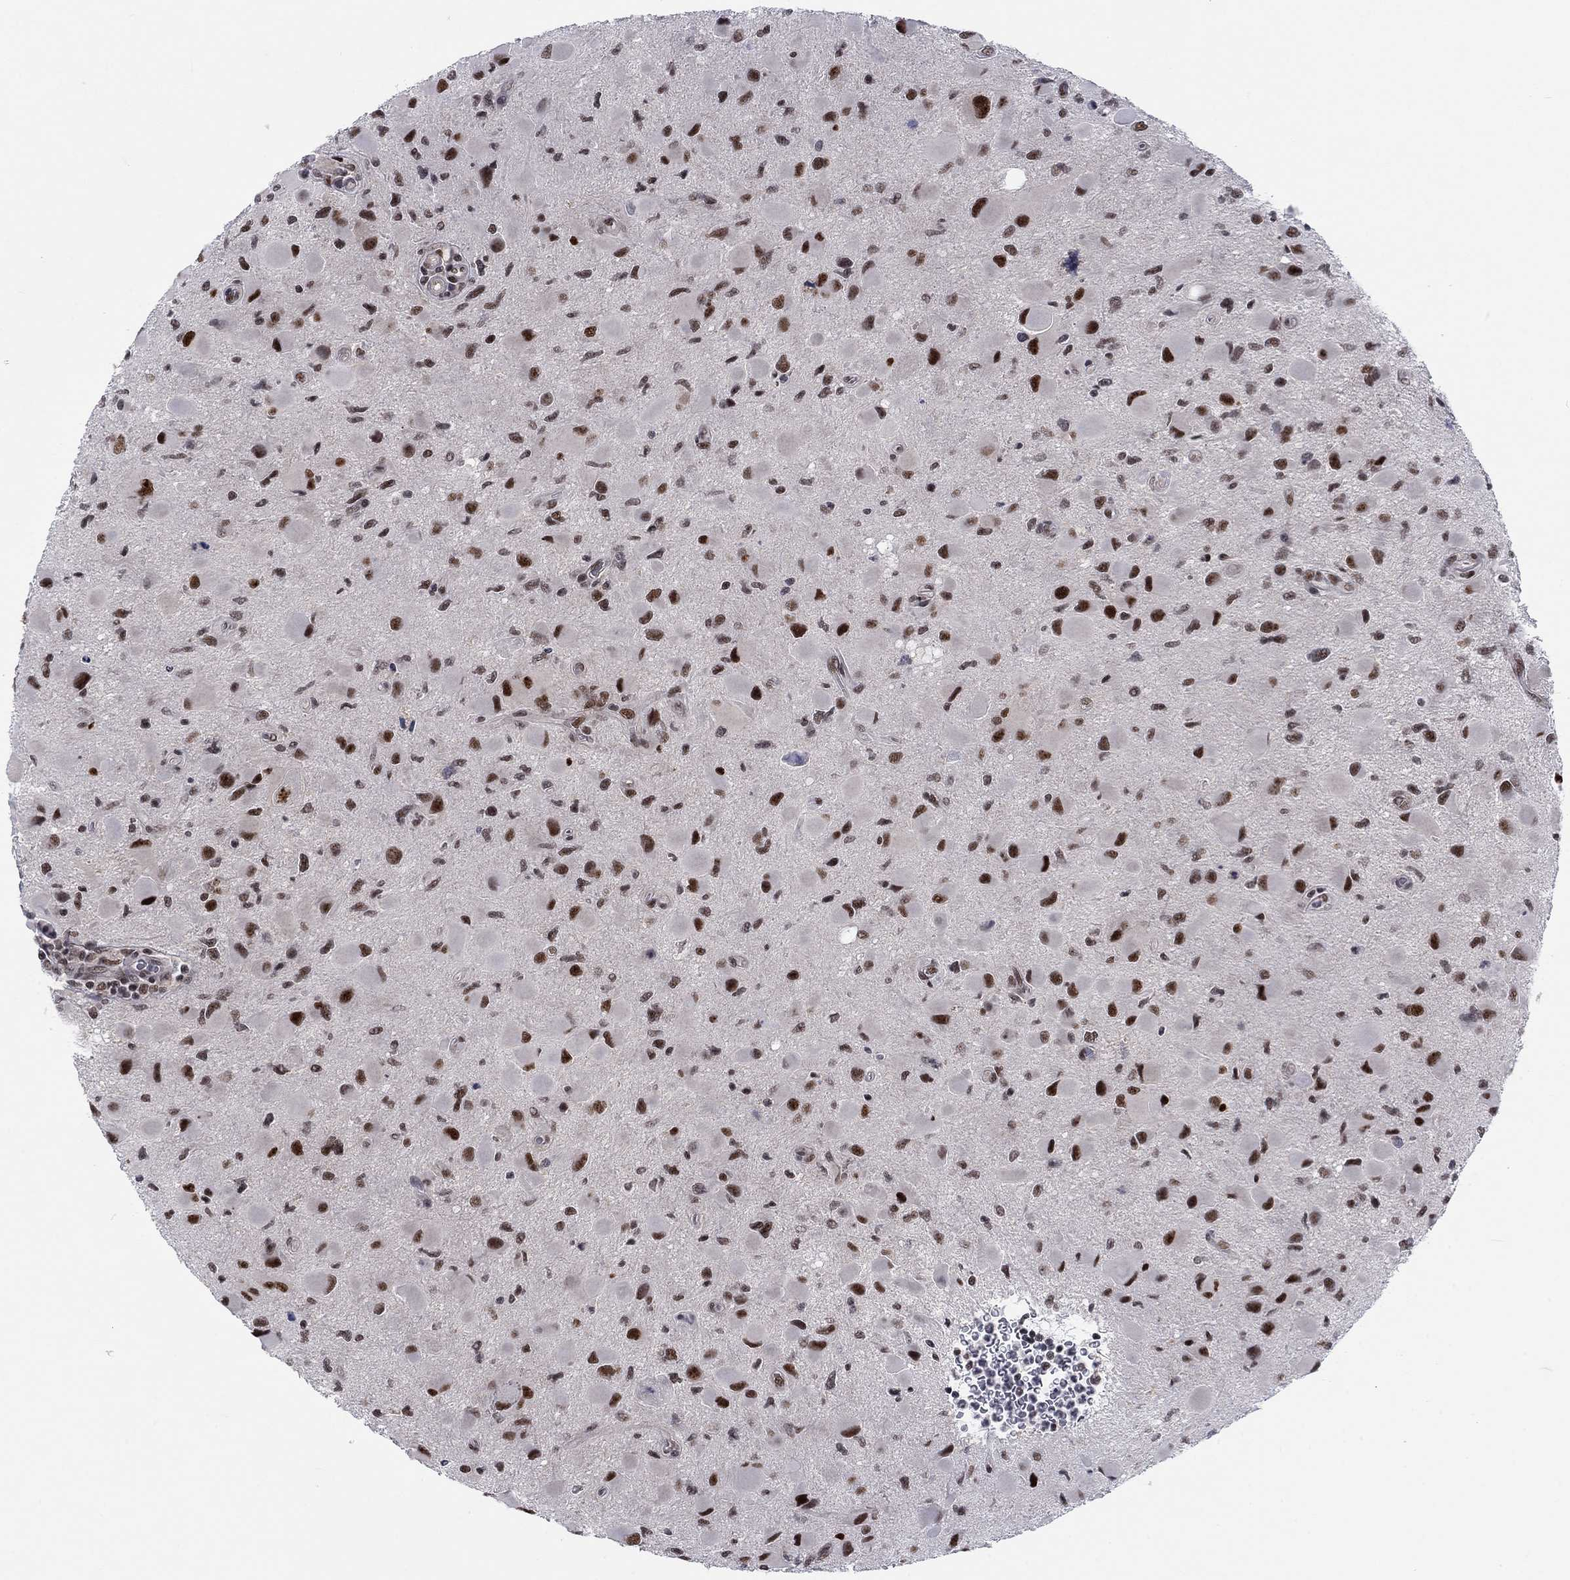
{"staining": {"intensity": "strong", "quantity": ">75%", "location": "nuclear"}, "tissue": "glioma", "cell_type": "Tumor cells", "image_type": "cancer", "snomed": [{"axis": "morphology", "description": "Glioma, malignant, Low grade"}, {"axis": "topography", "description": "Brain"}], "caption": "A histopathology image showing strong nuclear positivity in approximately >75% of tumor cells in malignant low-grade glioma, as visualized by brown immunohistochemical staining.", "gene": "FYTTD1", "patient": {"sex": "female", "age": 32}}